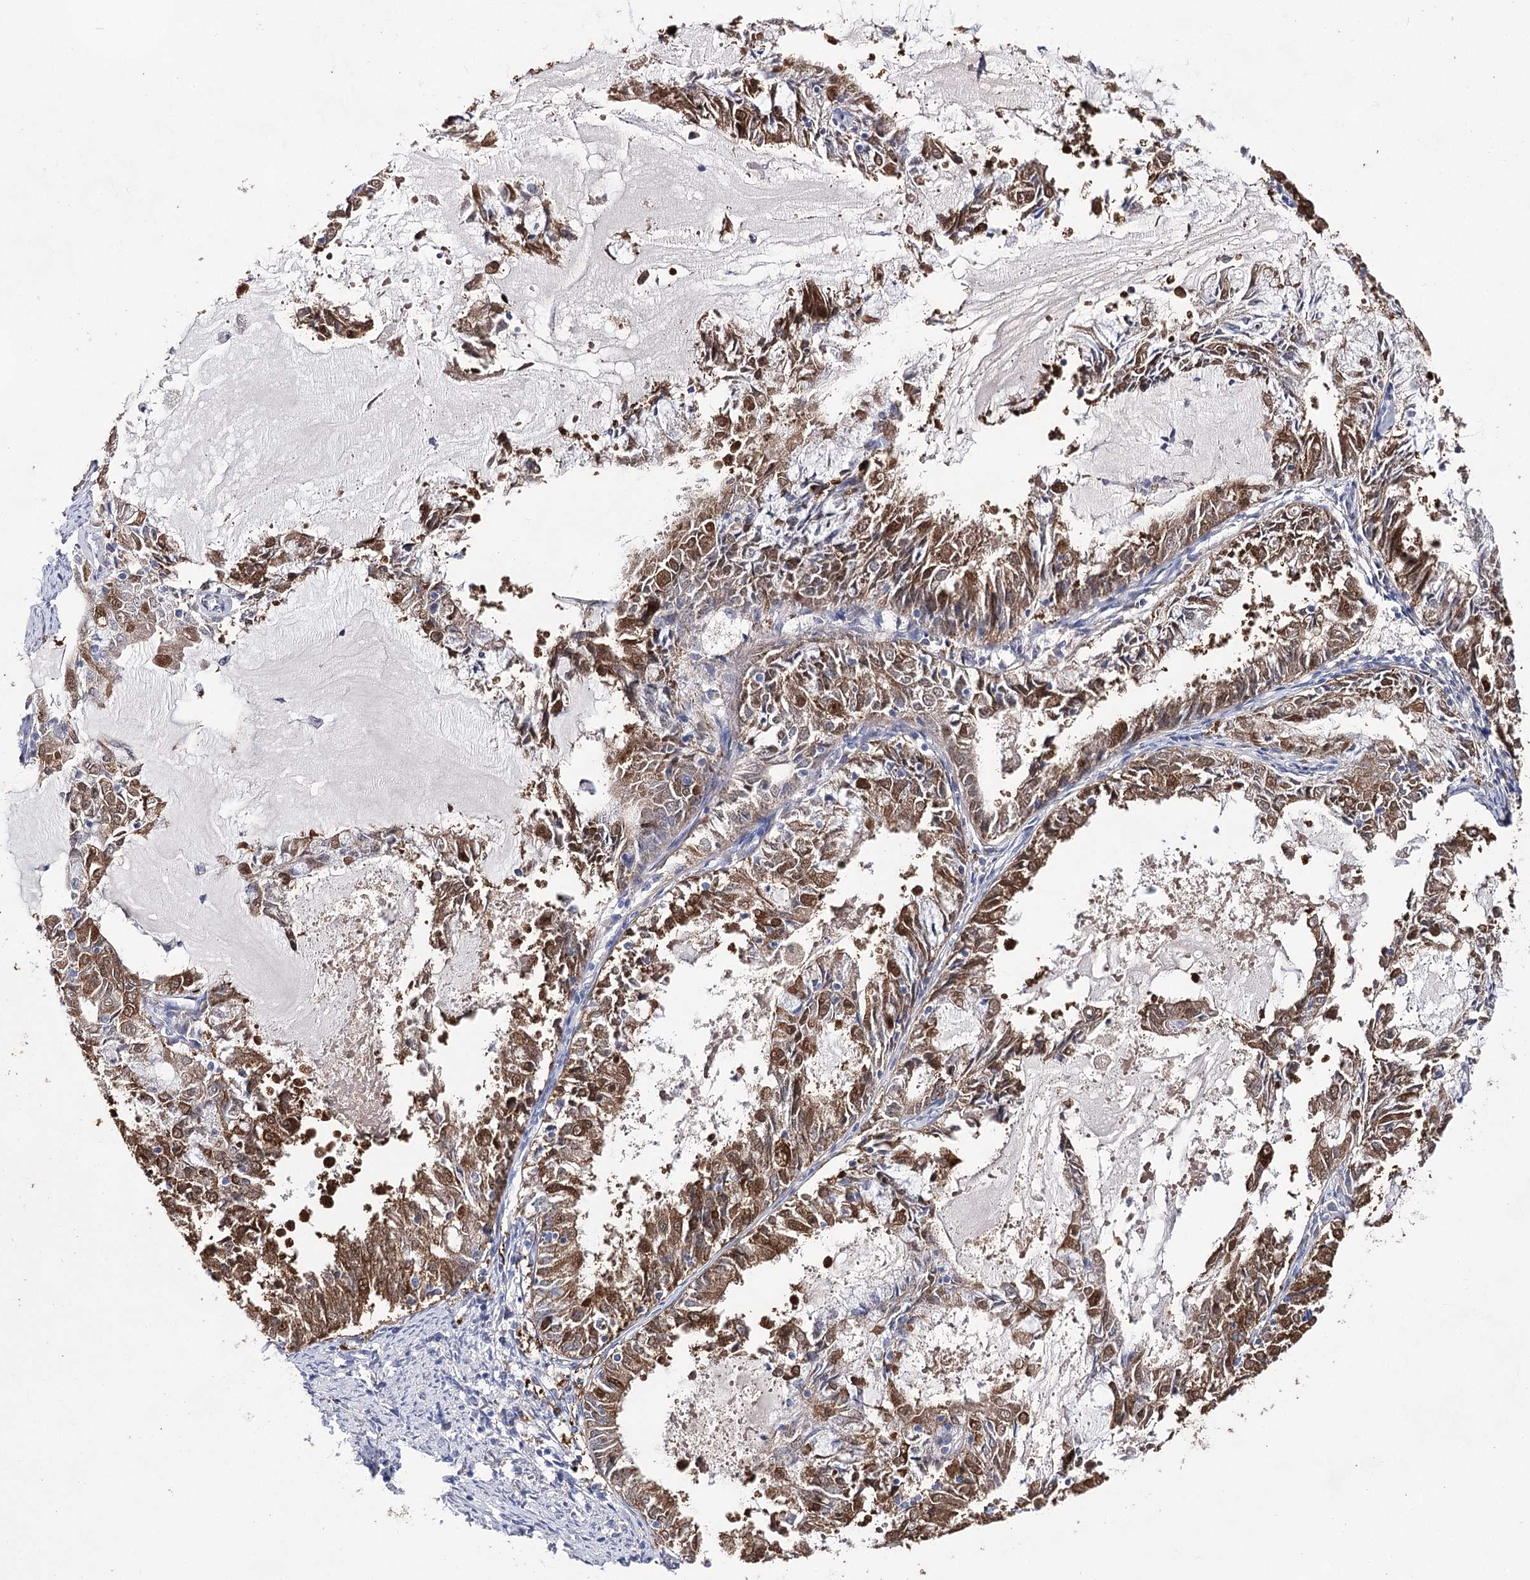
{"staining": {"intensity": "strong", "quantity": "25%-75%", "location": "cytoplasmic/membranous,nuclear"}, "tissue": "endometrial cancer", "cell_type": "Tumor cells", "image_type": "cancer", "snomed": [{"axis": "morphology", "description": "Adenocarcinoma, NOS"}, {"axis": "topography", "description": "Endometrium"}], "caption": "An image showing strong cytoplasmic/membranous and nuclear positivity in approximately 25%-75% of tumor cells in endometrial cancer (adenocarcinoma), as visualized by brown immunohistochemical staining.", "gene": "UGDH", "patient": {"sex": "female", "age": 57}}